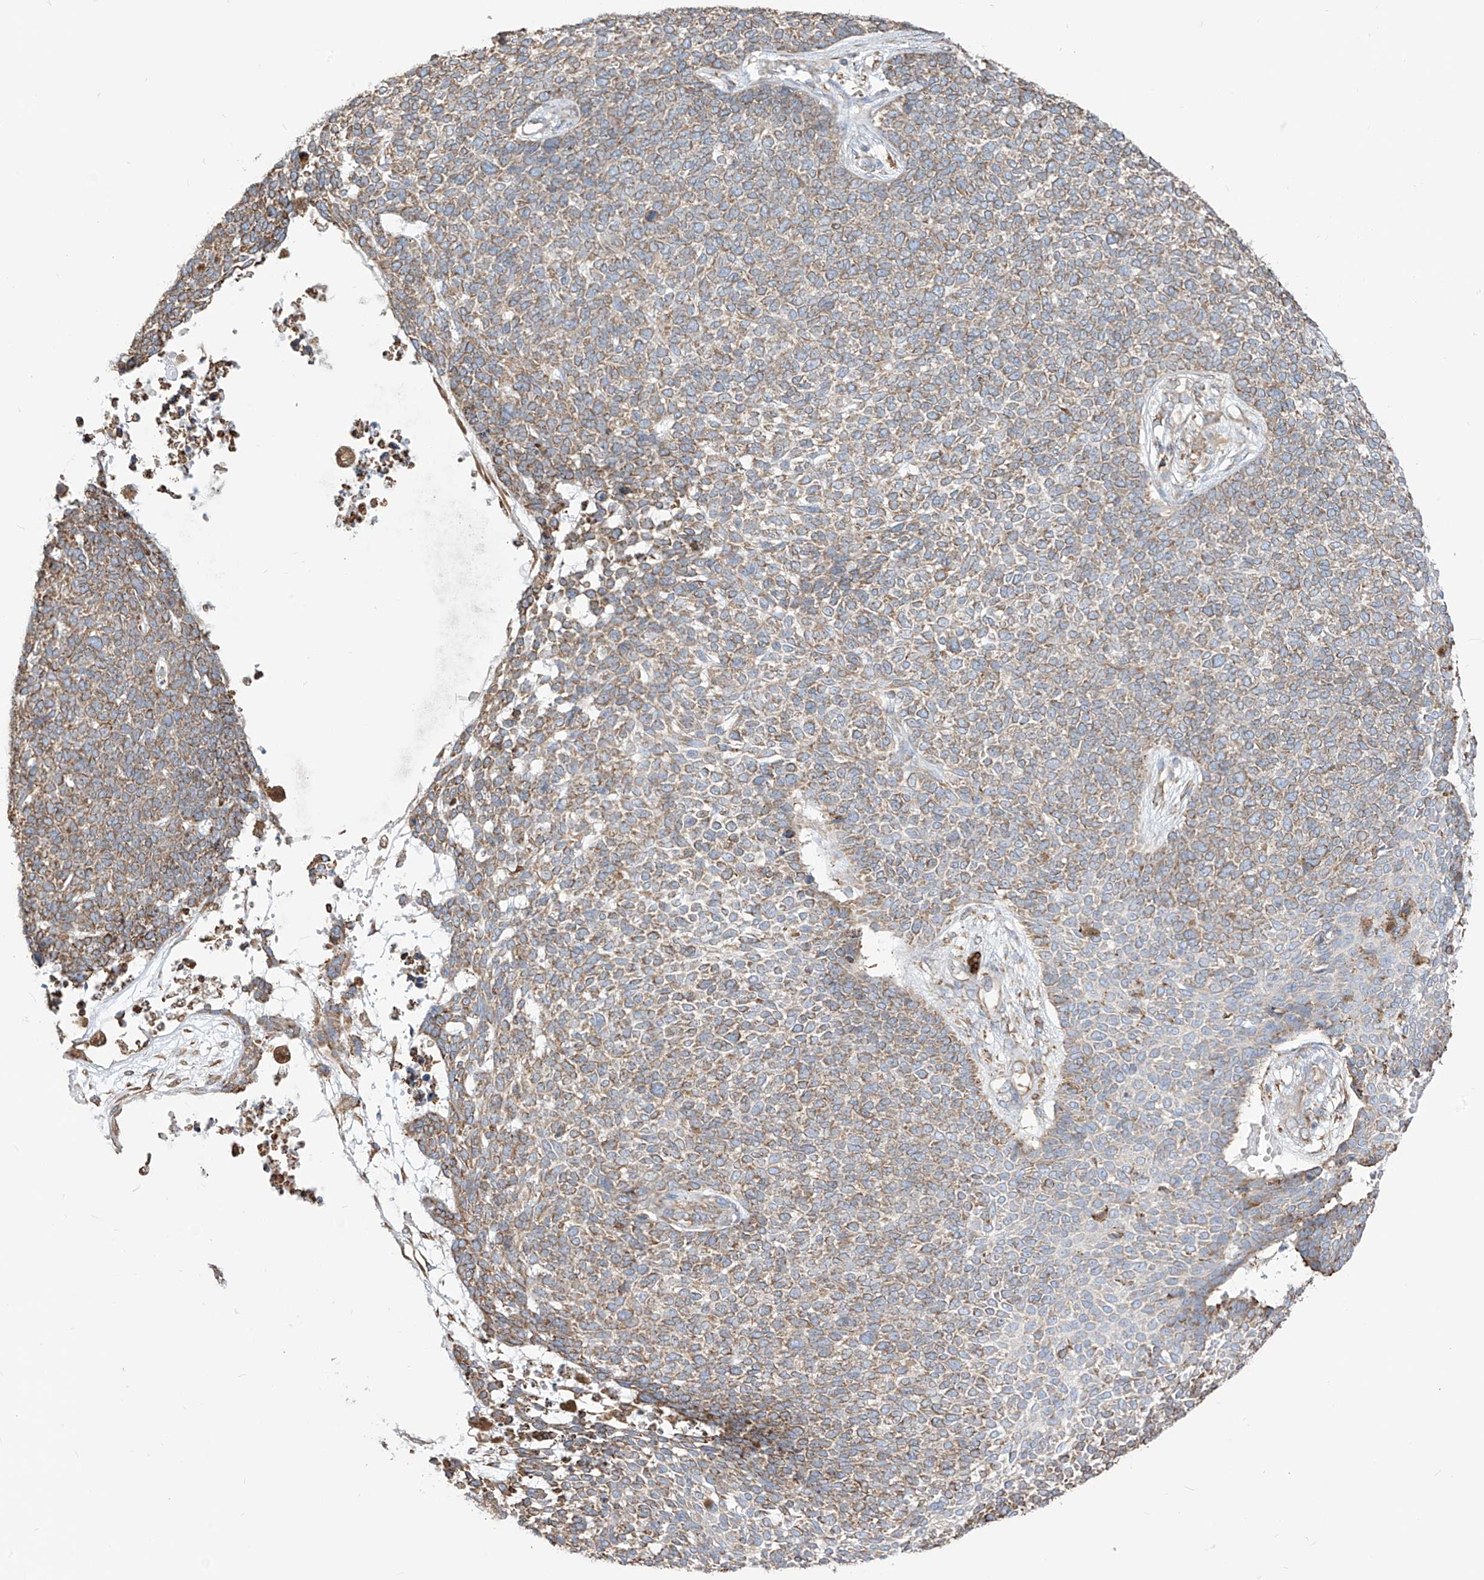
{"staining": {"intensity": "weak", "quantity": ">75%", "location": "cytoplasmic/membranous"}, "tissue": "skin cancer", "cell_type": "Tumor cells", "image_type": "cancer", "snomed": [{"axis": "morphology", "description": "Basal cell carcinoma"}, {"axis": "topography", "description": "Skin"}], "caption": "Skin cancer stained for a protein shows weak cytoplasmic/membranous positivity in tumor cells.", "gene": "PDIA6", "patient": {"sex": "female", "age": 84}}